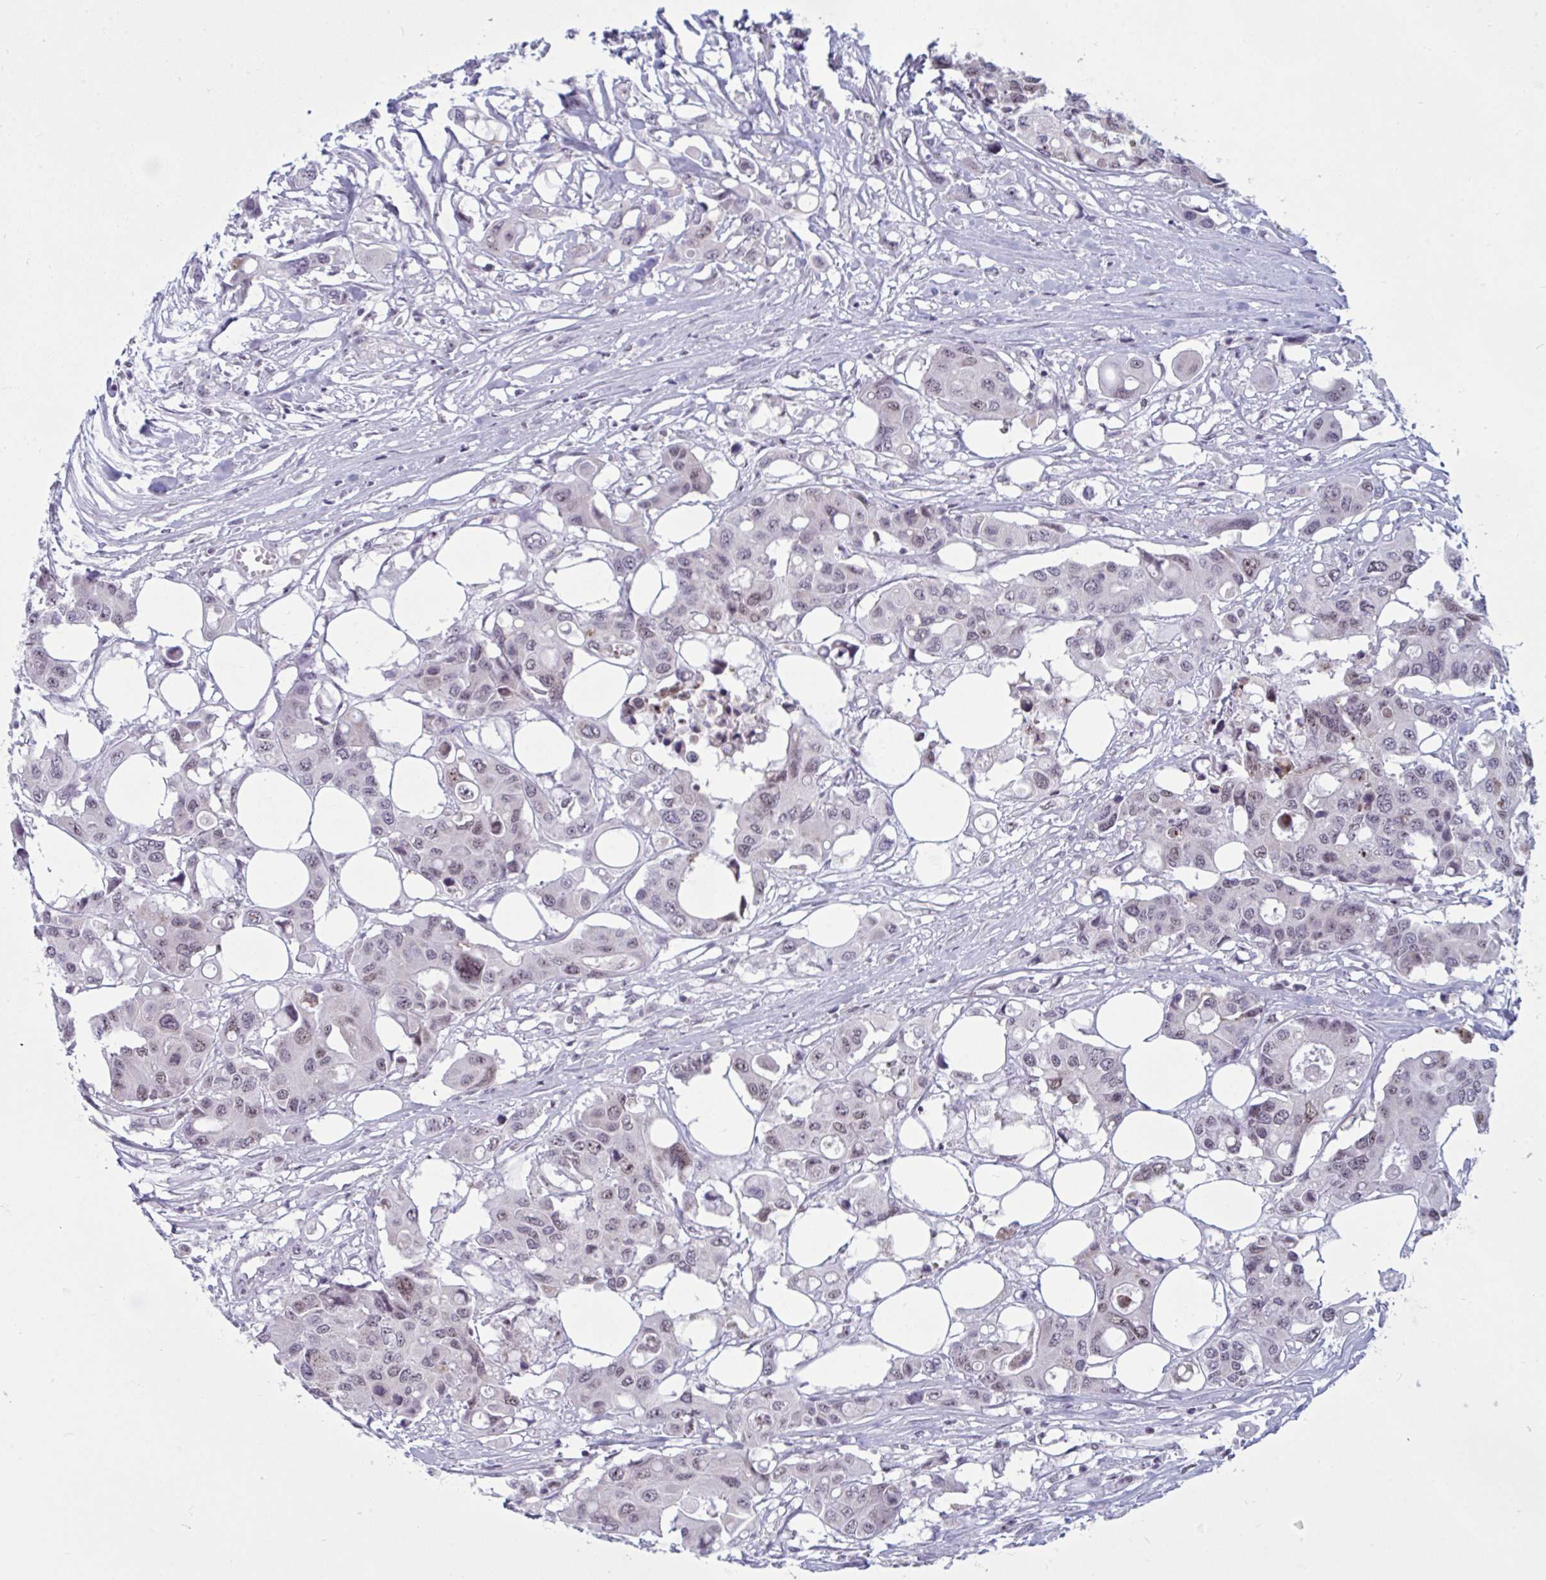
{"staining": {"intensity": "weak", "quantity": ">75%", "location": "nuclear"}, "tissue": "colorectal cancer", "cell_type": "Tumor cells", "image_type": "cancer", "snomed": [{"axis": "morphology", "description": "Adenocarcinoma, NOS"}, {"axis": "topography", "description": "Colon"}], "caption": "Tumor cells reveal low levels of weak nuclear expression in about >75% of cells in colorectal cancer (adenocarcinoma).", "gene": "TGM6", "patient": {"sex": "male", "age": 77}}